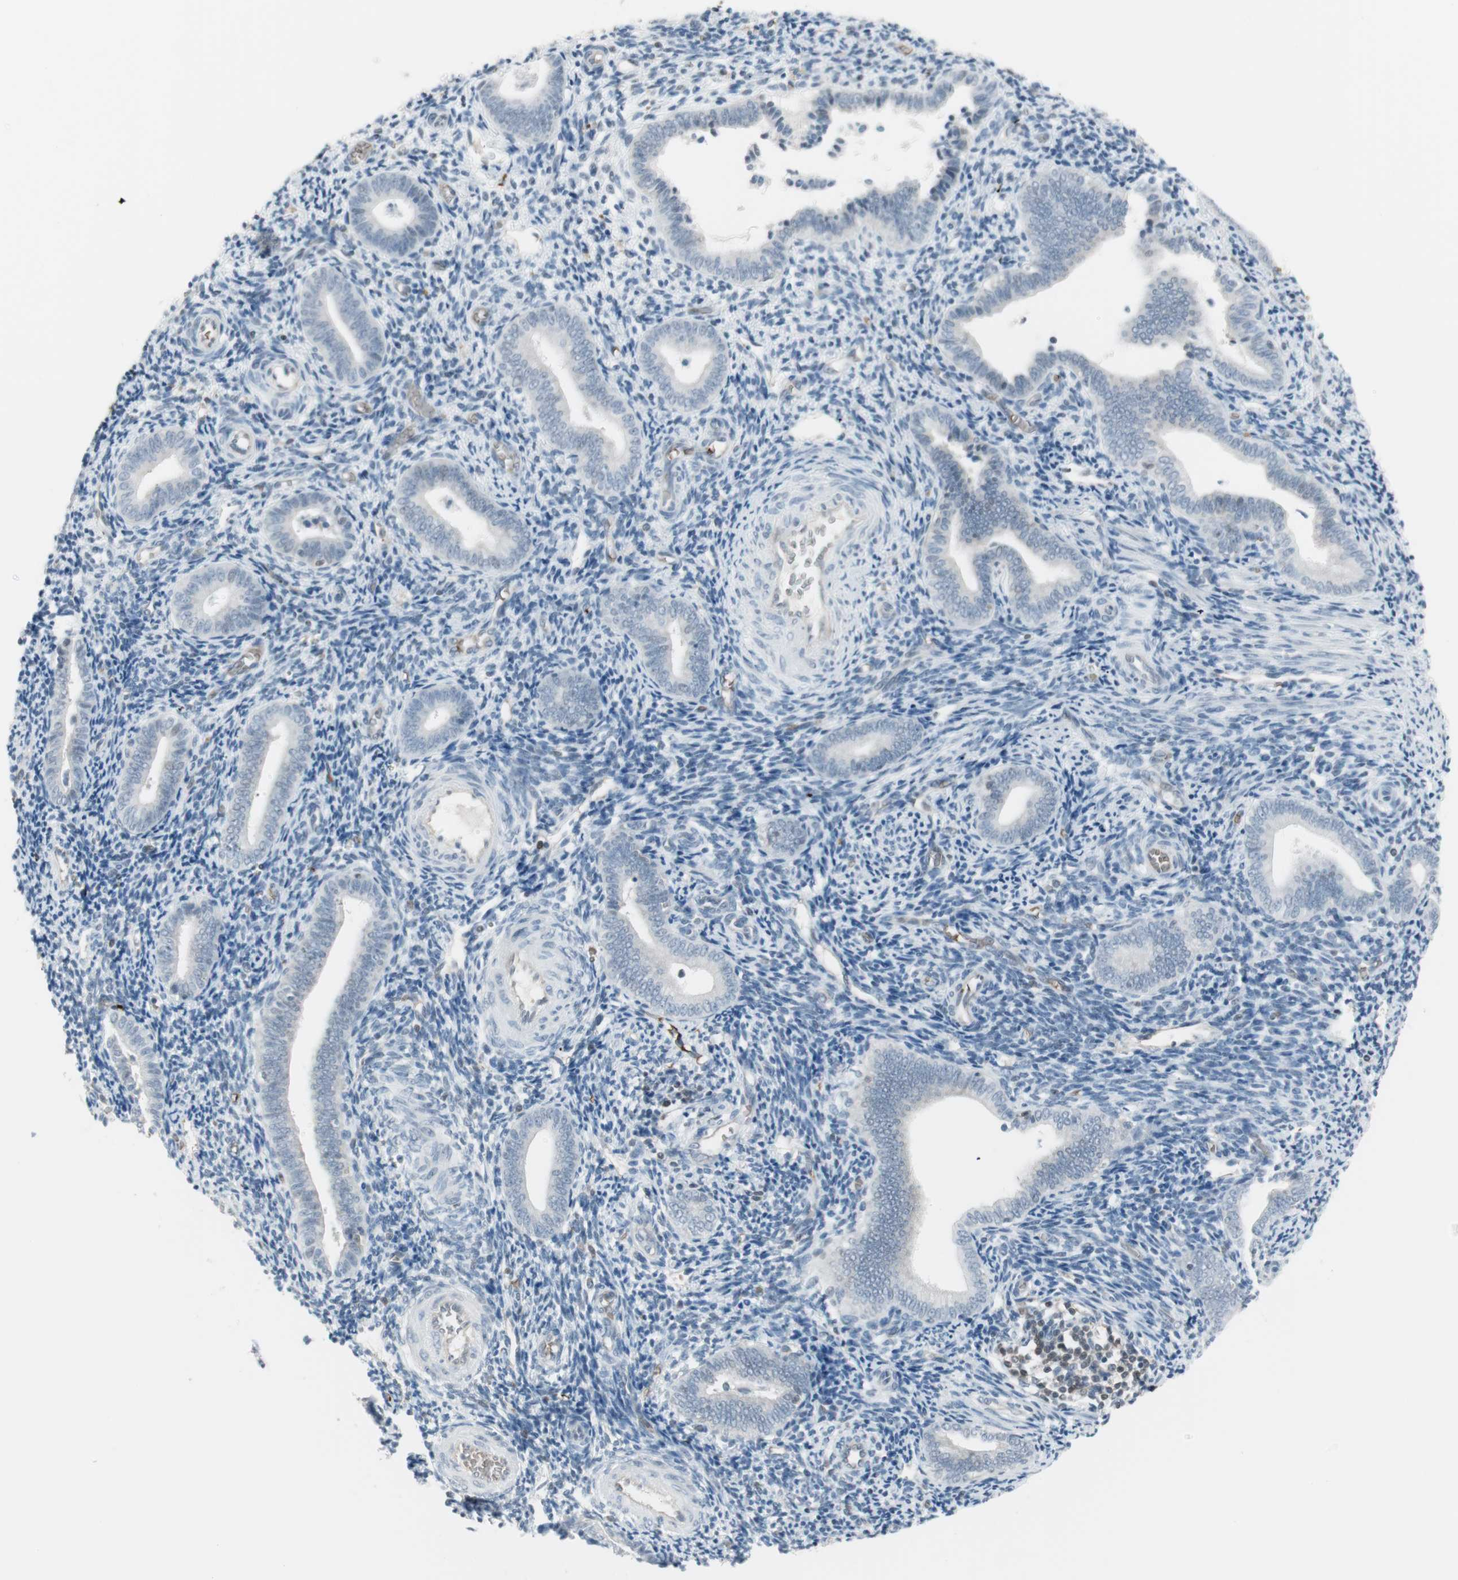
{"staining": {"intensity": "negative", "quantity": "none", "location": "none"}, "tissue": "endometrium", "cell_type": "Cells in endometrial stroma", "image_type": "normal", "snomed": [{"axis": "morphology", "description": "Normal tissue, NOS"}, {"axis": "topography", "description": "Uterus"}, {"axis": "topography", "description": "Endometrium"}], "caption": "The photomicrograph demonstrates no staining of cells in endometrial stroma in benign endometrium.", "gene": "MAP4K1", "patient": {"sex": "female", "age": 33}}